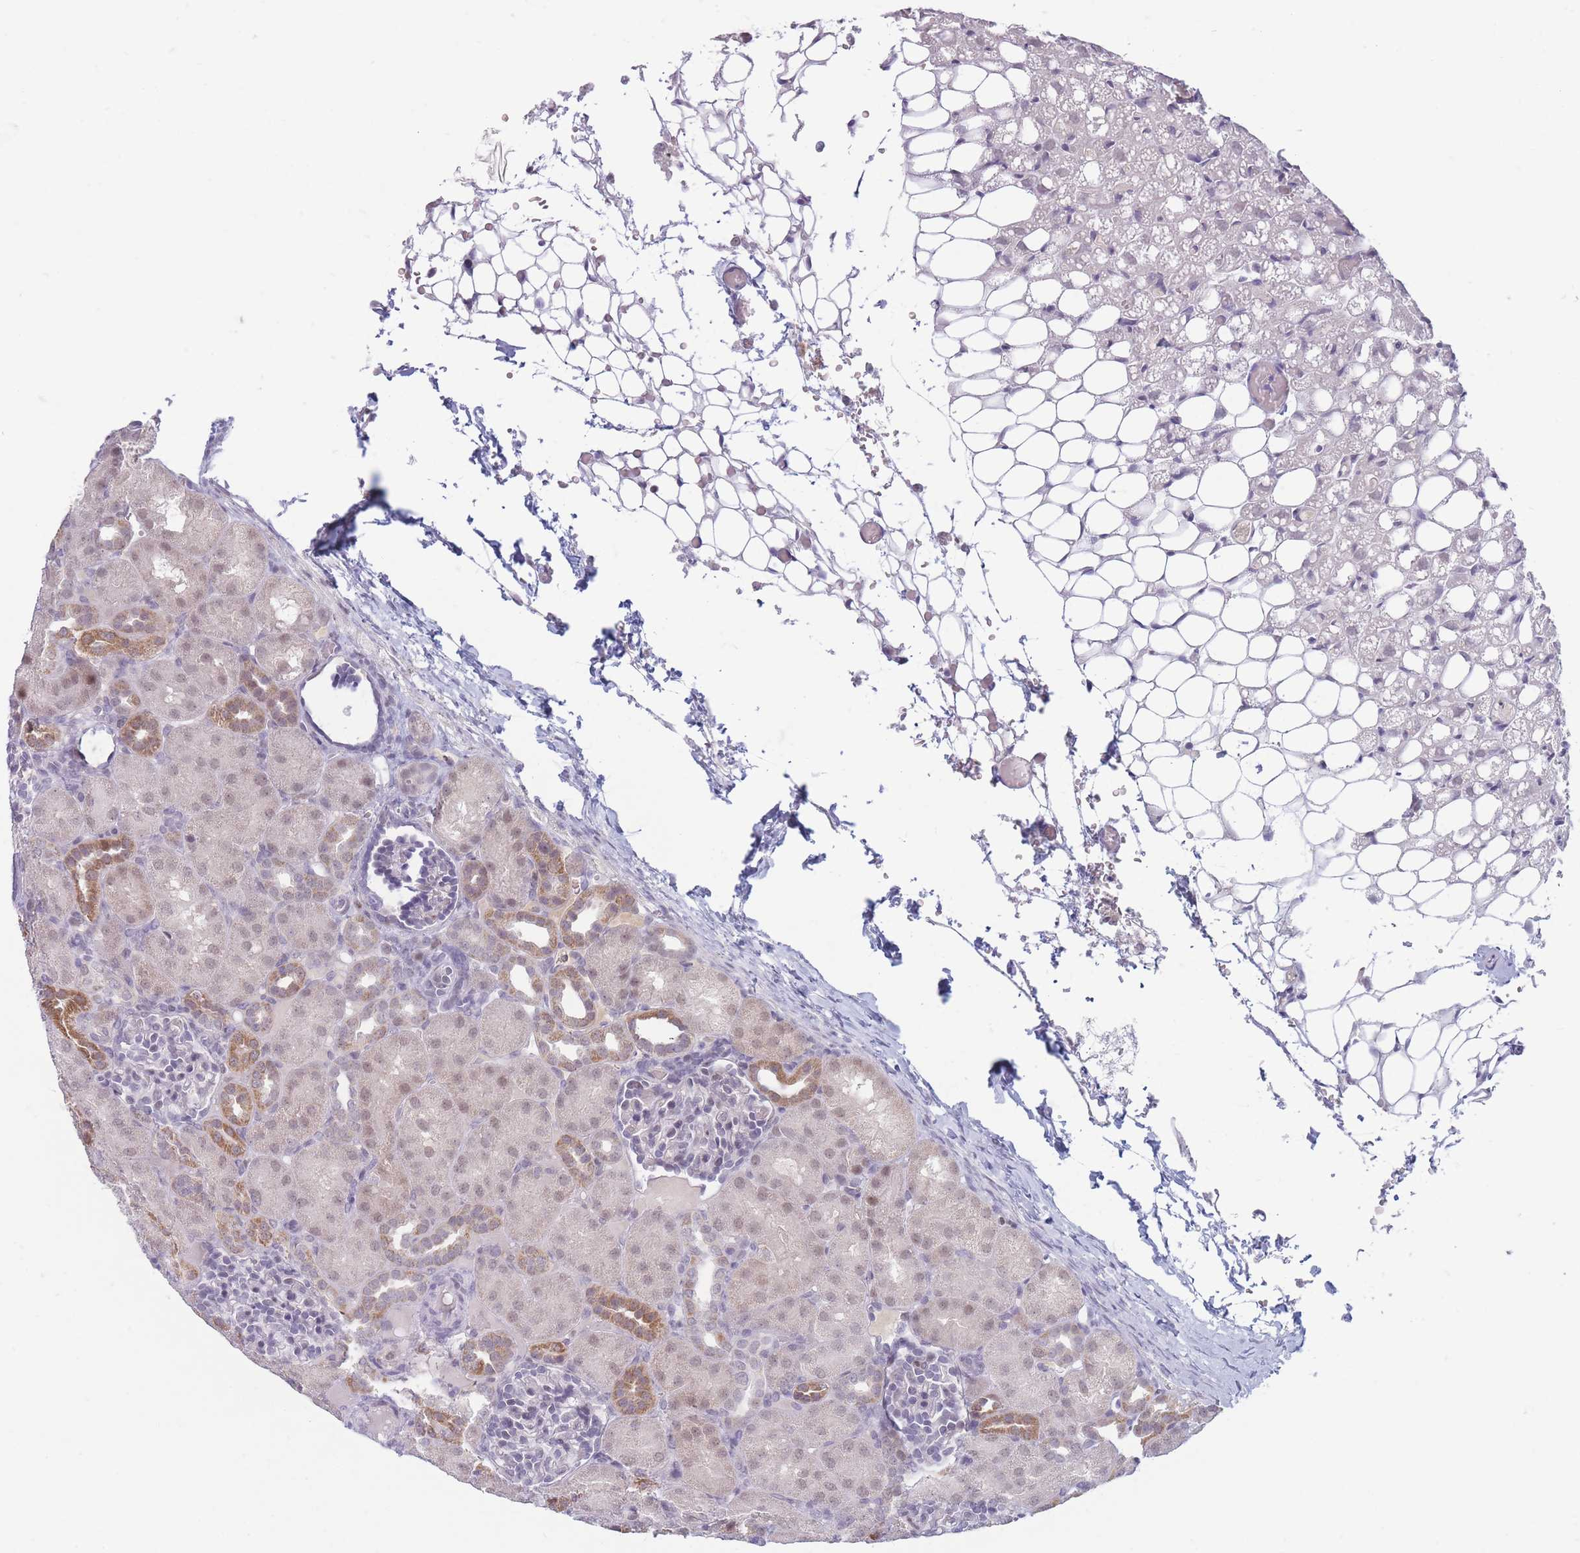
{"staining": {"intensity": "weak", "quantity": "<25%", "location": "nuclear"}, "tissue": "kidney", "cell_type": "Cells in glomeruli", "image_type": "normal", "snomed": [{"axis": "morphology", "description": "Normal tissue, NOS"}, {"axis": "topography", "description": "Kidney"}], "caption": "Immunohistochemistry (IHC) micrograph of benign kidney stained for a protein (brown), which reveals no staining in cells in glomeruli.", "gene": "ARID3B", "patient": {"sex": "male", "age": 1}}